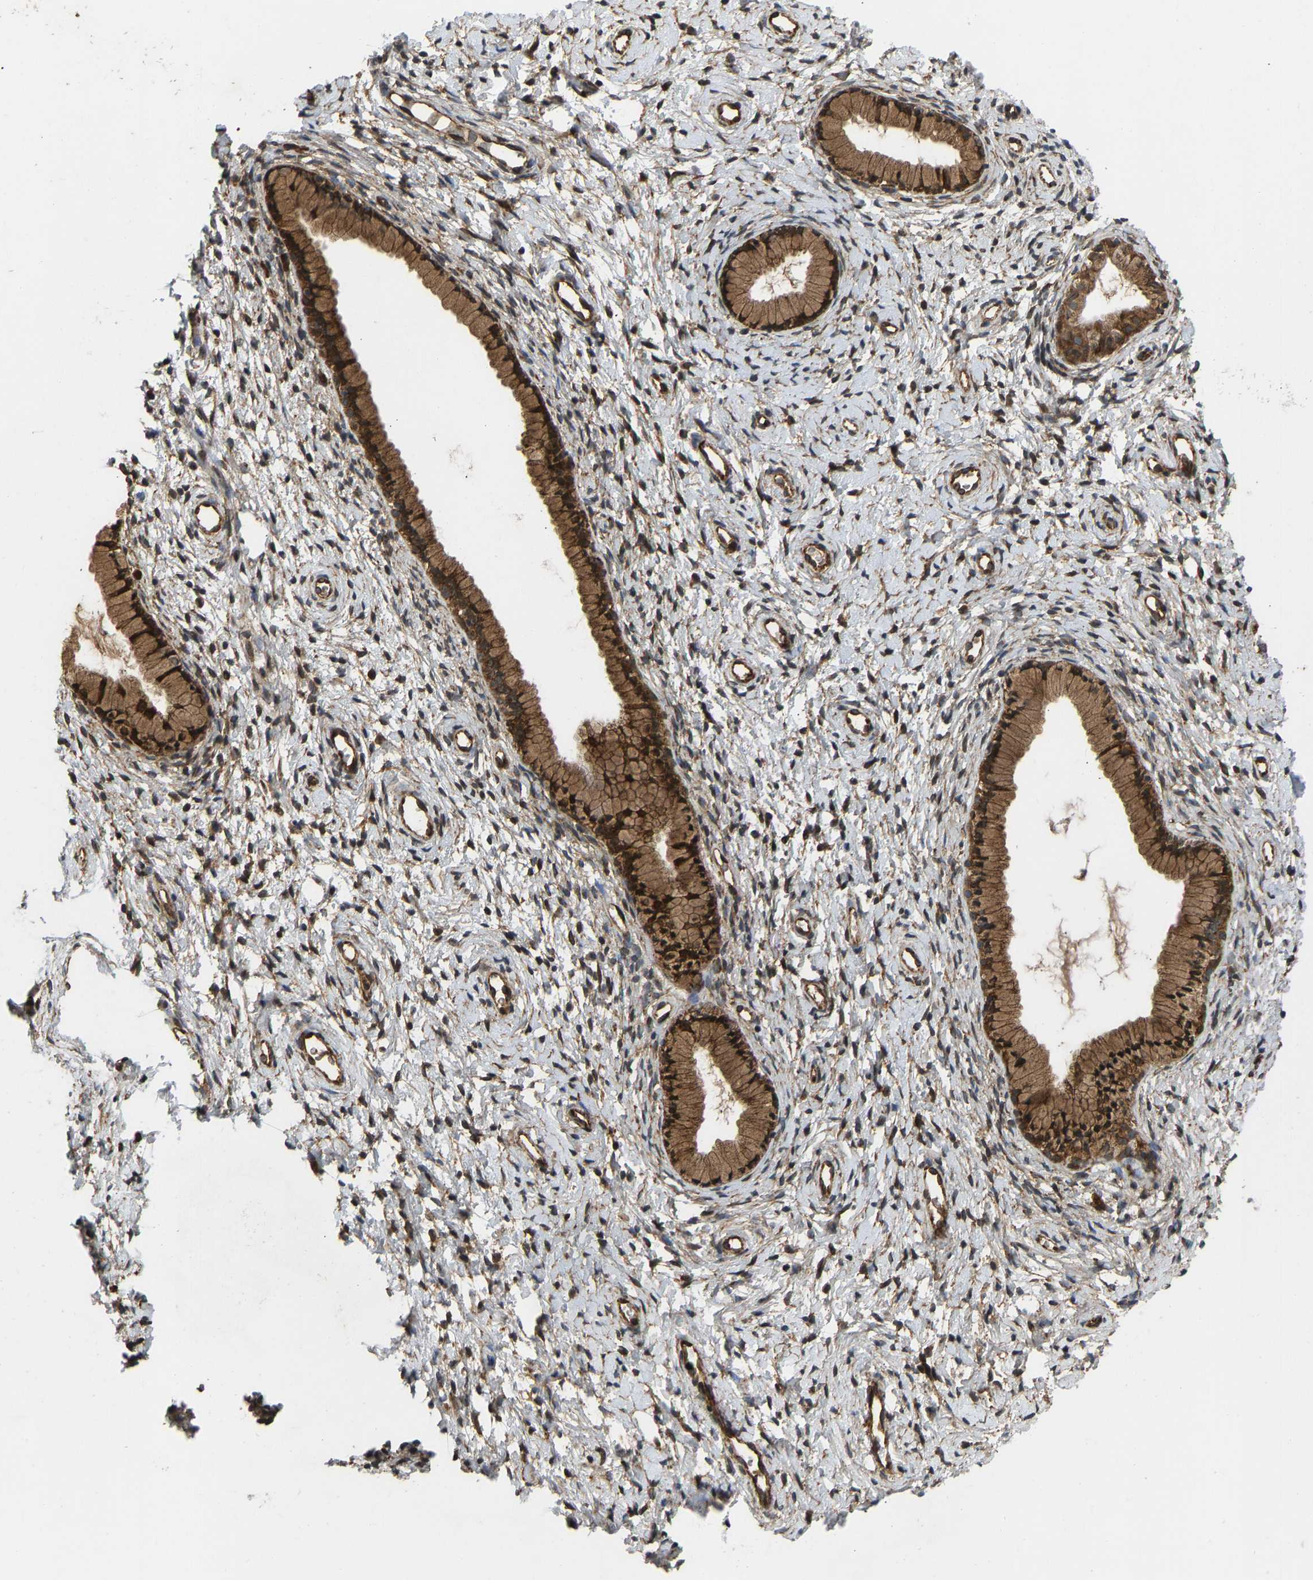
{"staining": {"intensity": "strong", "quantity": ">75%", "location": "cytoplasmic/membranous"}, "tissue": "cervix", "cell_type": "Glandular cells", "image_type": "normal", "snomed": [{"axis": "morphology", "description": "Normal tissue, NOS"}, {"axis": "topography", "description": "Cervix"}], "caption": "Cervix stained with a brown dye shows strong cytoplasmic/membranous positive staining in approximately >75% of glandular cells.", "gene": "RASGRF2", "patient": {"sex": "female", "age": 72}}